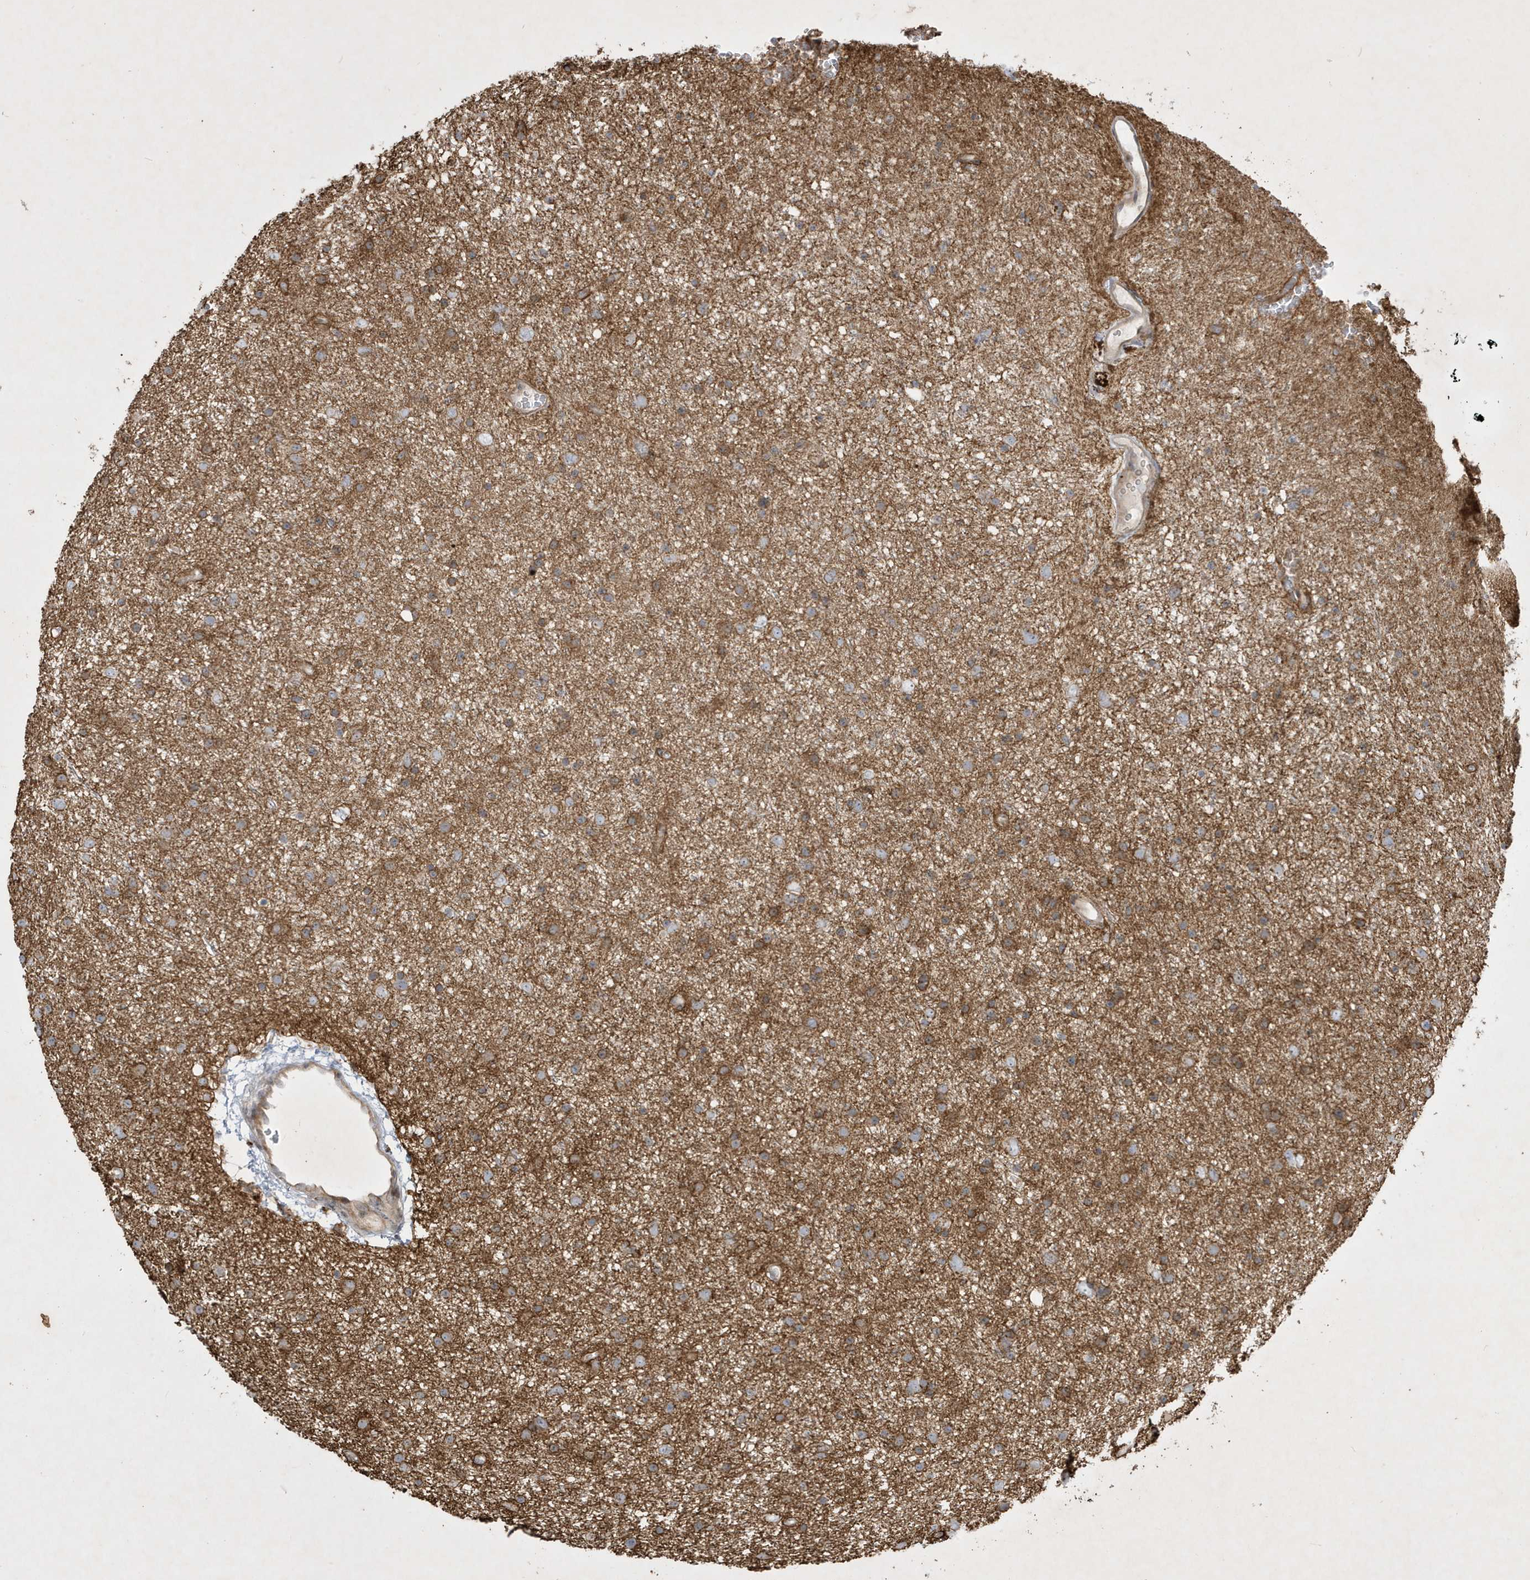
{"staining": {"intensity": "moderate", "quantity": ">75%", "location": "cytoplasmic/membranous"}, "tissue": "glioma", "cell_type": "Tumor cells", "image_type": "cancer", "snomed": [{"axis": "morphology", "description": "Glioma, malignant, Low grade"}, {"axis": "topography", "description": "Cerebral cortex"}], "caption": "Human glioma stained for a protein (brown) reveals moderate cytoplasmic/membranous positive positivity in approximately >75% of tumor cells.", "gene": "IFT57", "patient": {"sex": "female", "age": 39}}